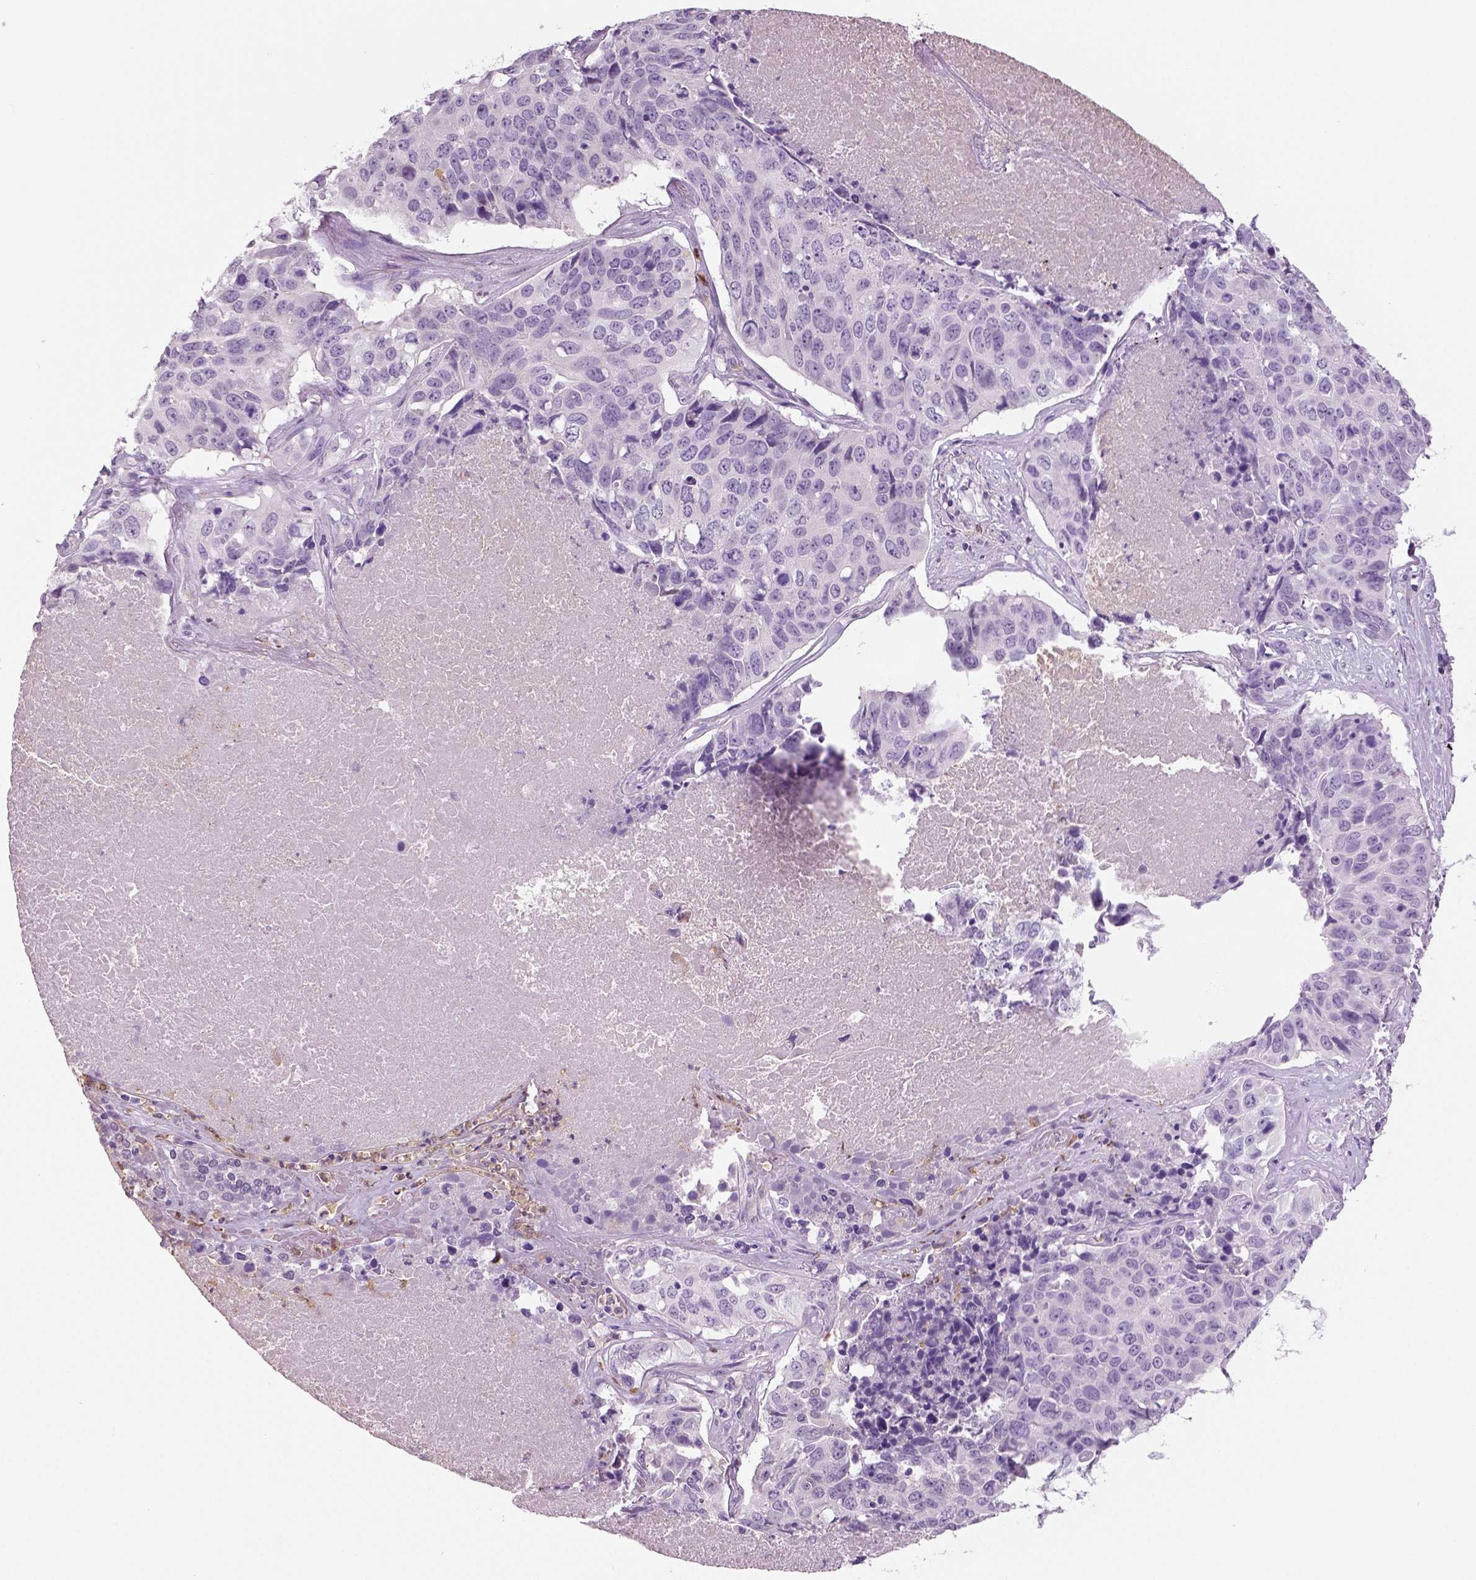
{"staining": {"intensity": "negative", "quantity": "none", "location": "none"}, "tissue": "lung cancer", "cell_type": "Tumor cells", "image_type": "cancer", "snomed": [{"axis": "morphology", "description": "Normal tissue, NOS"}, {"axis": "morphology", "description": "Squamous cell carcinoma, NOS"}, {"axis": "topography", "description": "Bronchus"}, {"axis": "topography", "description": "Lung"}], "caption": "This is an immunohistochemistry image of human squamous cell carcinoma (lung). There is no positivity in tumor cells.", "gene": "NECAB2", "patient": {"sex": "male", "age": 64}}